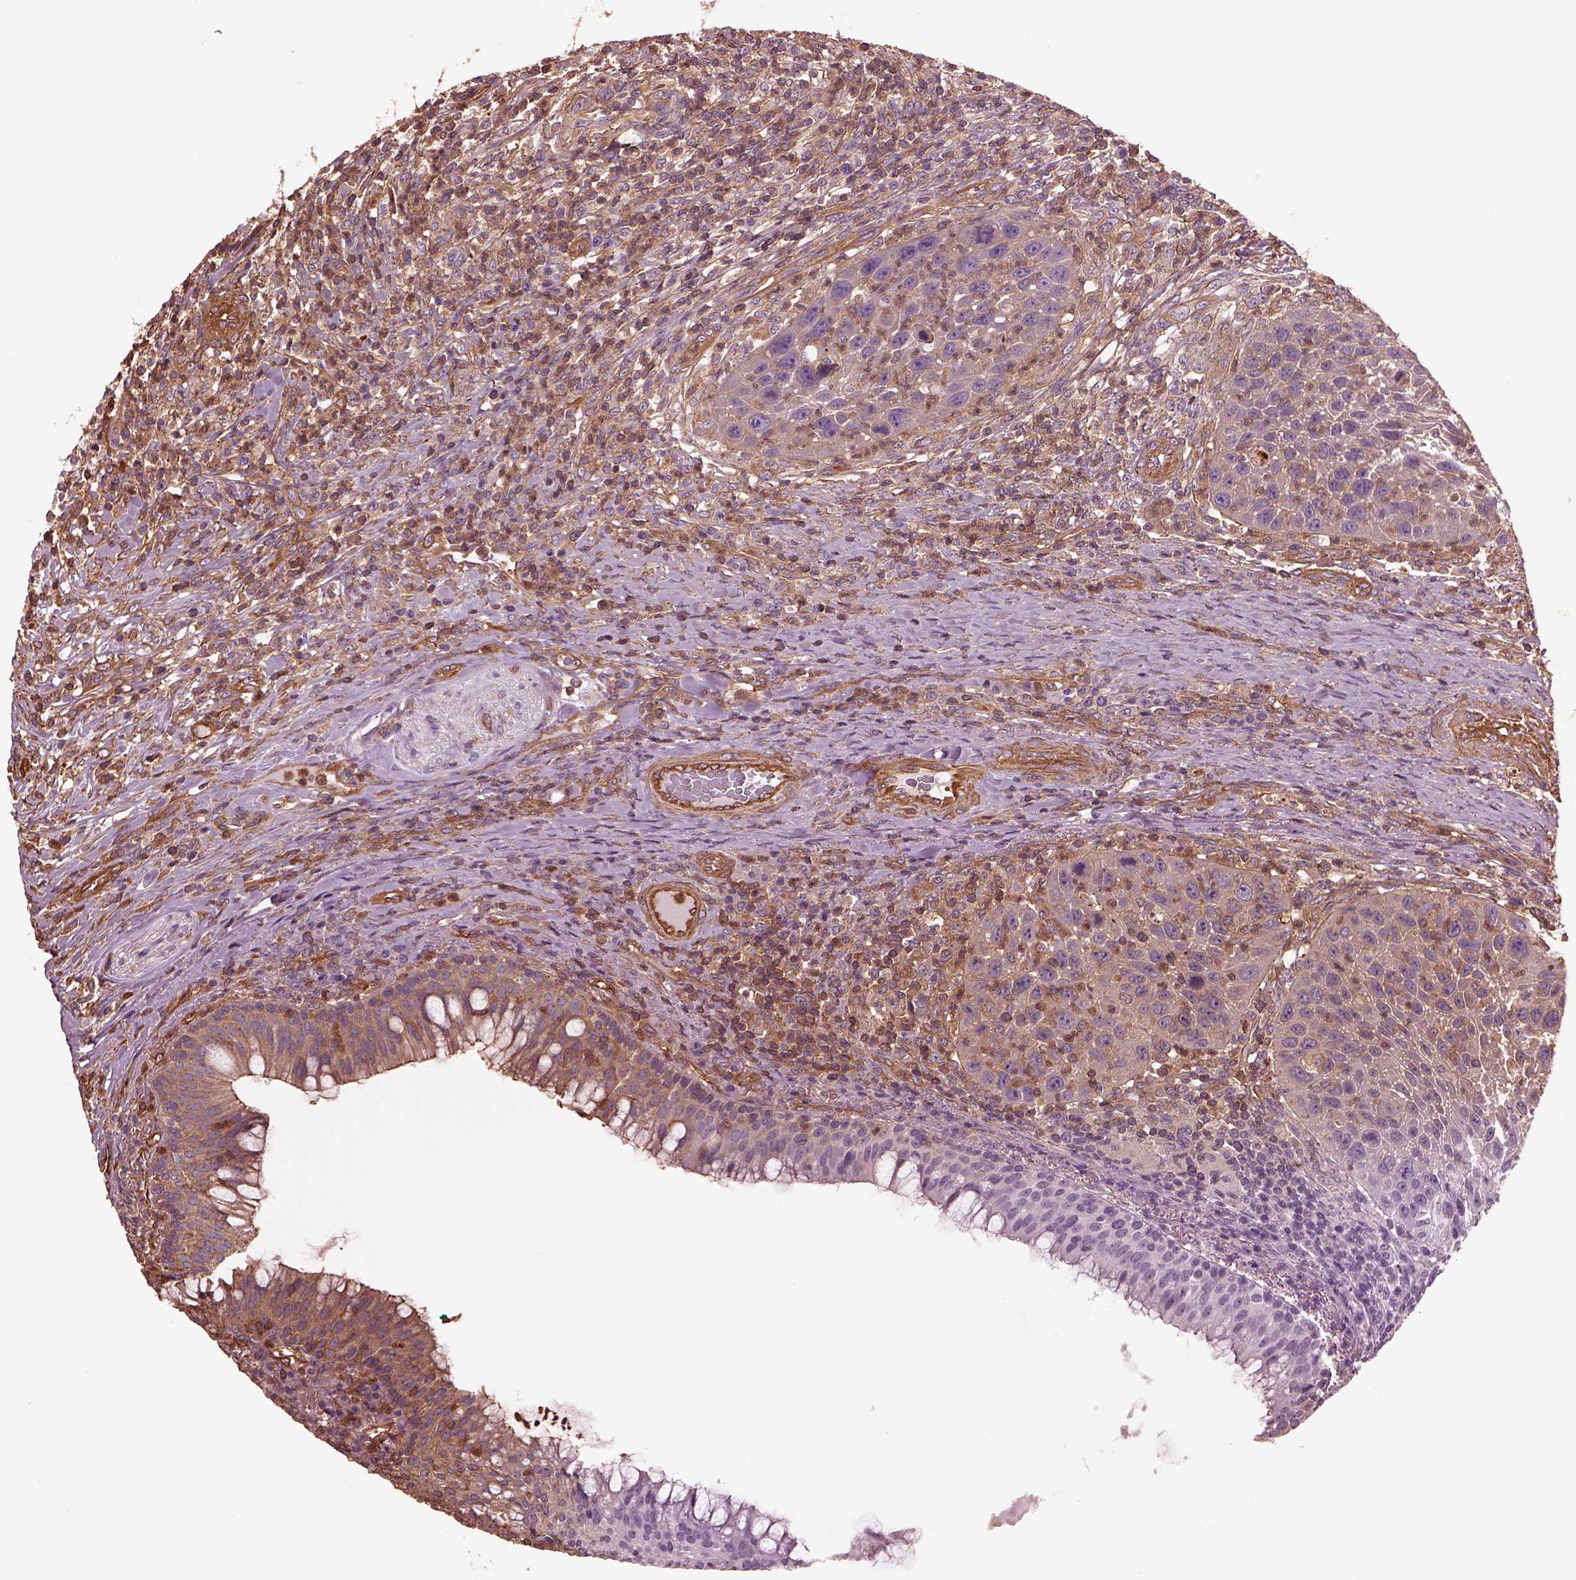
{"staining": {"intensity": "moderate", "quantity": ">75%", "location": "cytoplasmic/membranous"}, "tissue": "head and neck cancer", "cell_type": "Tumor cells", "image_type": "cancer", "snomed": [{"axis": "morphology", "description": "Squamous cell carcinoma, NOS"}, {"axis": "topography", "description": "Head-Neck"}], "caption": "Squamous cell carcinoma (head and neck) stained with immunohistochemistry reveals moderate cytoplasmic/membranous positivity in approximately >75% of tumor cells.", "gene": "MYL6", "patient": {"sex": "male", "age": 69}}